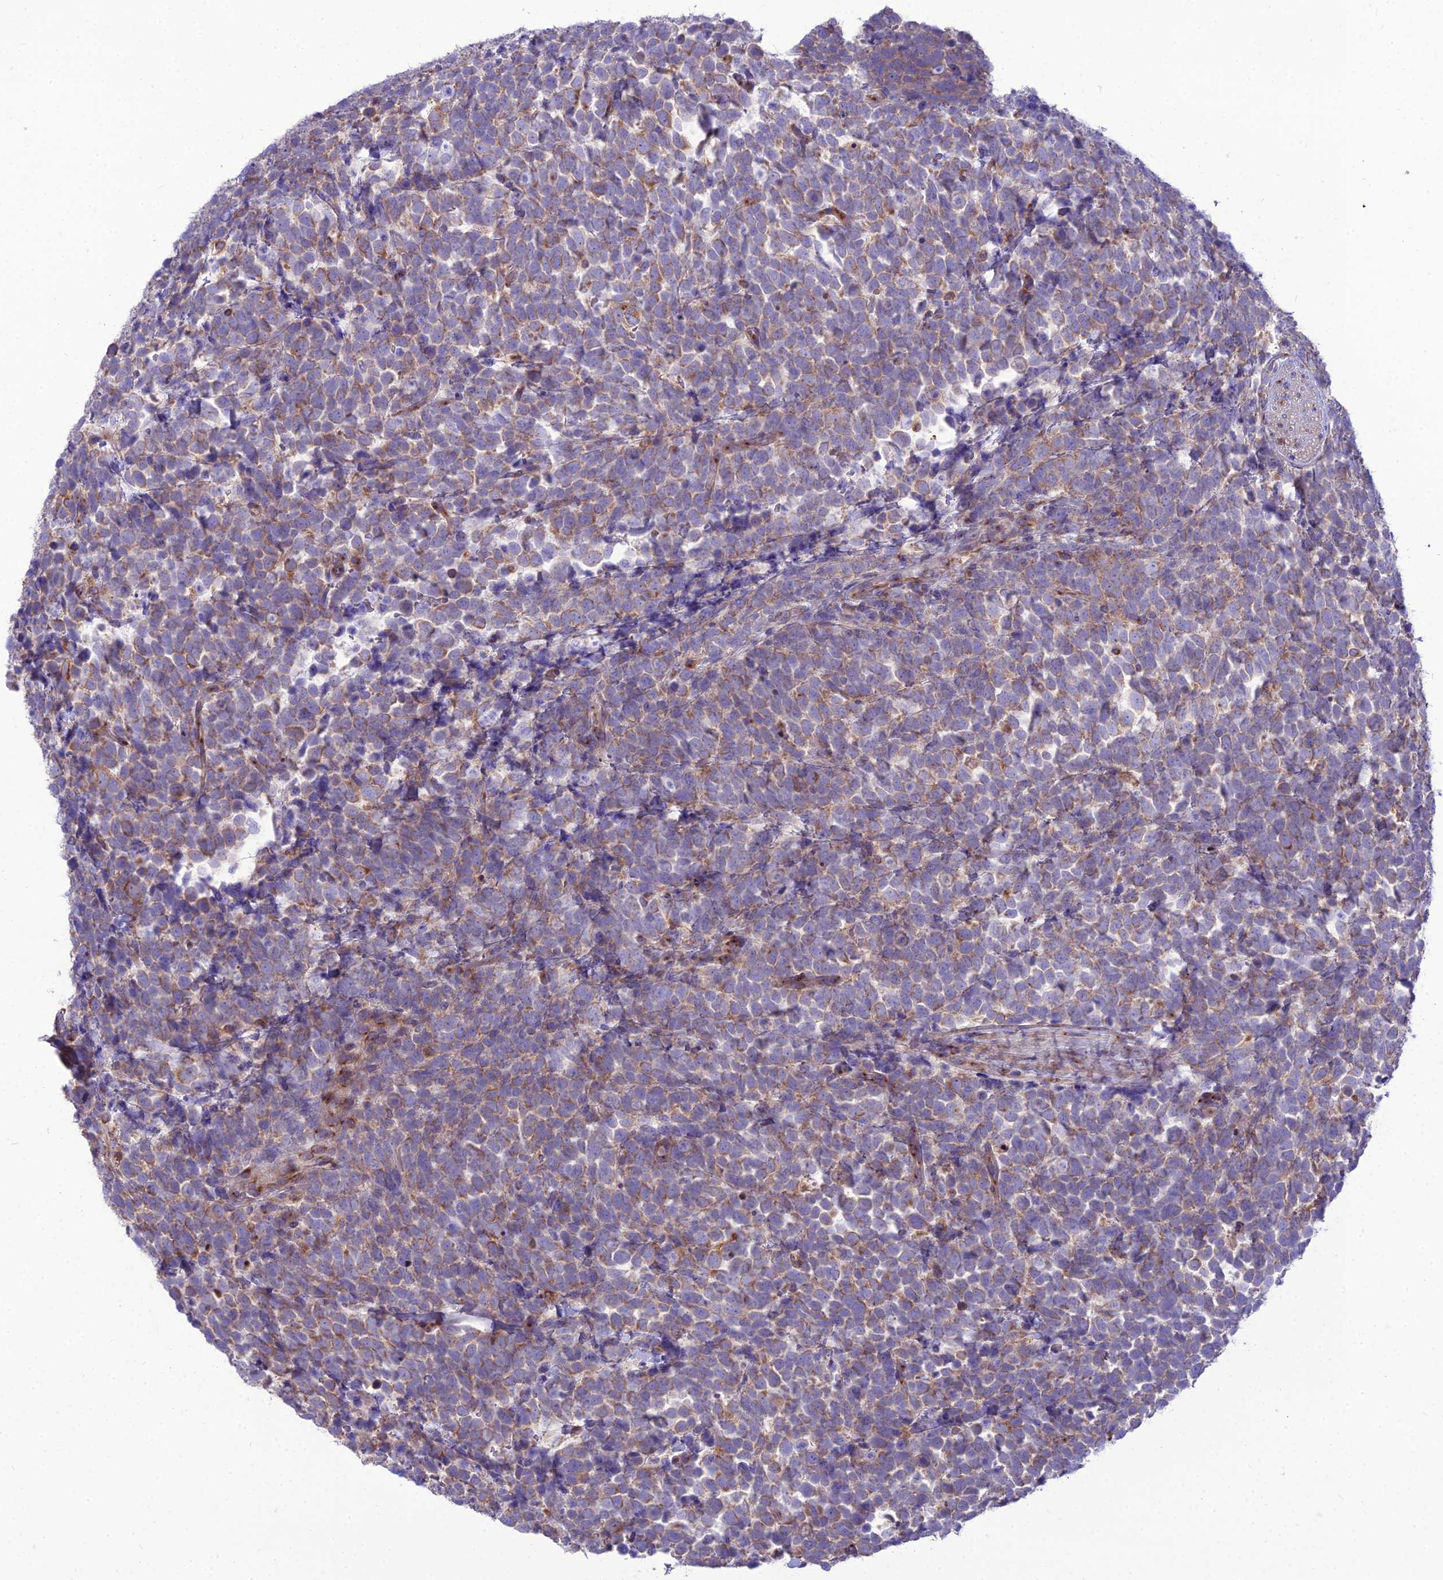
{"staining": {"intensity": "moderate", "quantity": "<25%", "location": "cytoplasmic/membranous"}, "tissue": "urothelial cancer", "cell_type": "Tumor cells", "image_type": "cancer", "snomed": [{"axis": "morphology", "description": "Urothelial carcinoma, High grade"}, {"axis": "topography", "description": "Urinary bladder"}], "caption": "DAB immunohistochemical staining of urothelial cancer exhibits moderate cytoplasmic/membranous protein staining in approximately <25% of tumor cells. The staining is performed using DAB brown chromogen to label protein expression. The nuclei are counter-stained blue using hematoxylin.", "gene": "SPRYD7", "patient": {"sex": "female", "age": 82}}